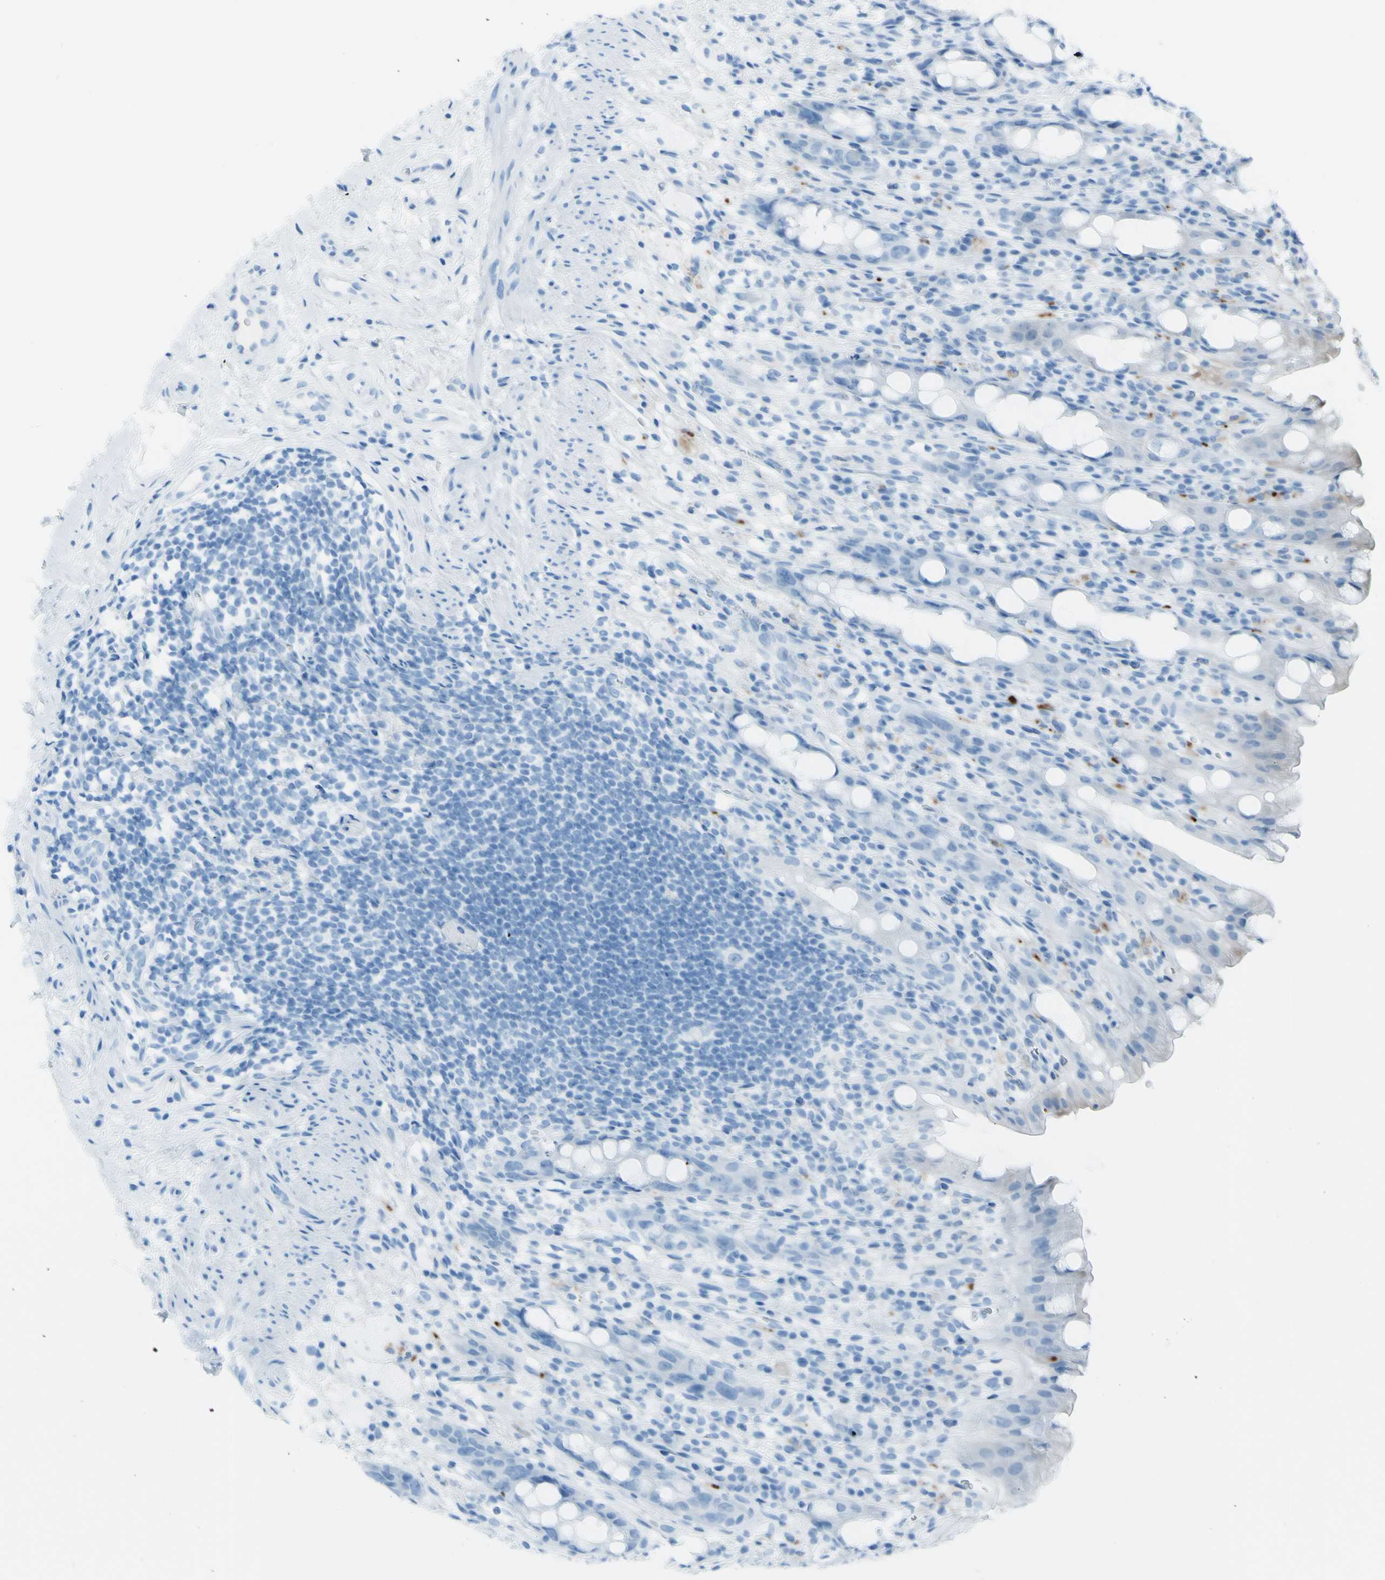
{"staining": {"intensity": "negative", "quantity": "none", "location": "none"}, "tissue": "rectum", "cell_type": "Glandular cells", "image_type": "normal", "snomed": [{"axis": "morphology", "description": "Normal tissue, NOS"}, {"axis": "topography", "description": "Rectum"}], "caption": "This is a image of IHC staining of normal rectum, which shows no expression in glandular cells. (DAB (3,3'-diaminobenzidine) immunohistochemistry (IHC) visualized using brightfield microscopy, high magnification).", "gene": "AFP", "patient": {"sex": "male", "age": 44}}